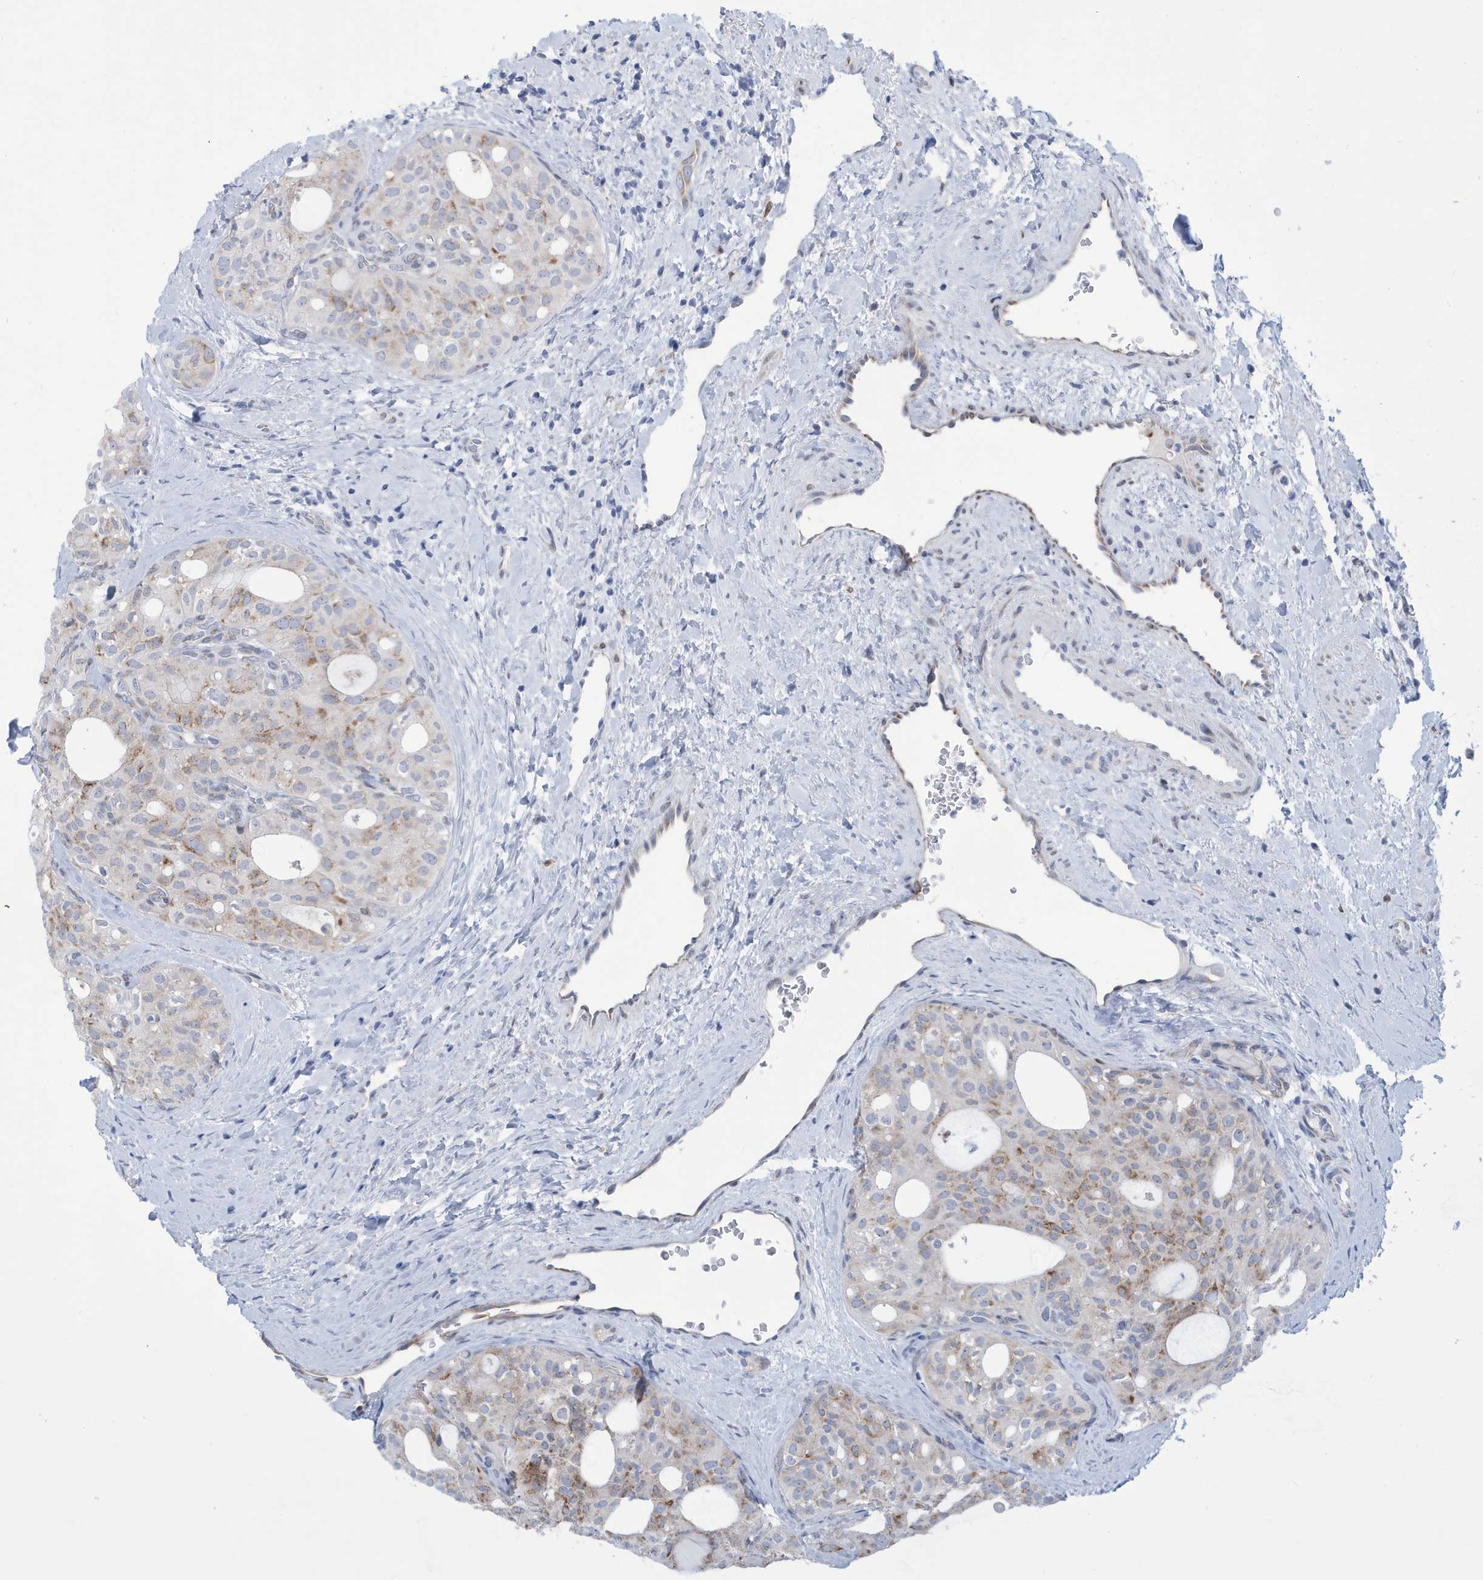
{"staining": {"intensity": "moderate", "quantity": "25%-75%", "location": "cytoplasmic/membranous"}, "tissue": "thyroid cancer", "cell_type": "Tumor cells", "image_type": "cancer", "snomed": [{"axis": "morphology", "description": "Follicular adenoma carcinoma, NOS"}, {"axis": "topography", "description": "Thyroid gland"}], "caption": "High-magnification brightfield microscopy of thyroid follicular adenoma carcinoma stained with DAB (3,3'-diaminobenzidine) (brown) and counterstained with hematoxylin (blue). tumor cells exhibit moderate cytoplasmic/membranous positivity is seen in about25%-75% of cells. The staining was performed using DAB (3,3'-diaminobenzidine) to visualize the protein expression in brown, while the nuclei were stained in blue with hematoxylin (Magnification: 20x).", "gene": "SEMA3F", "patient": {"sex": "male", "age": 75}}